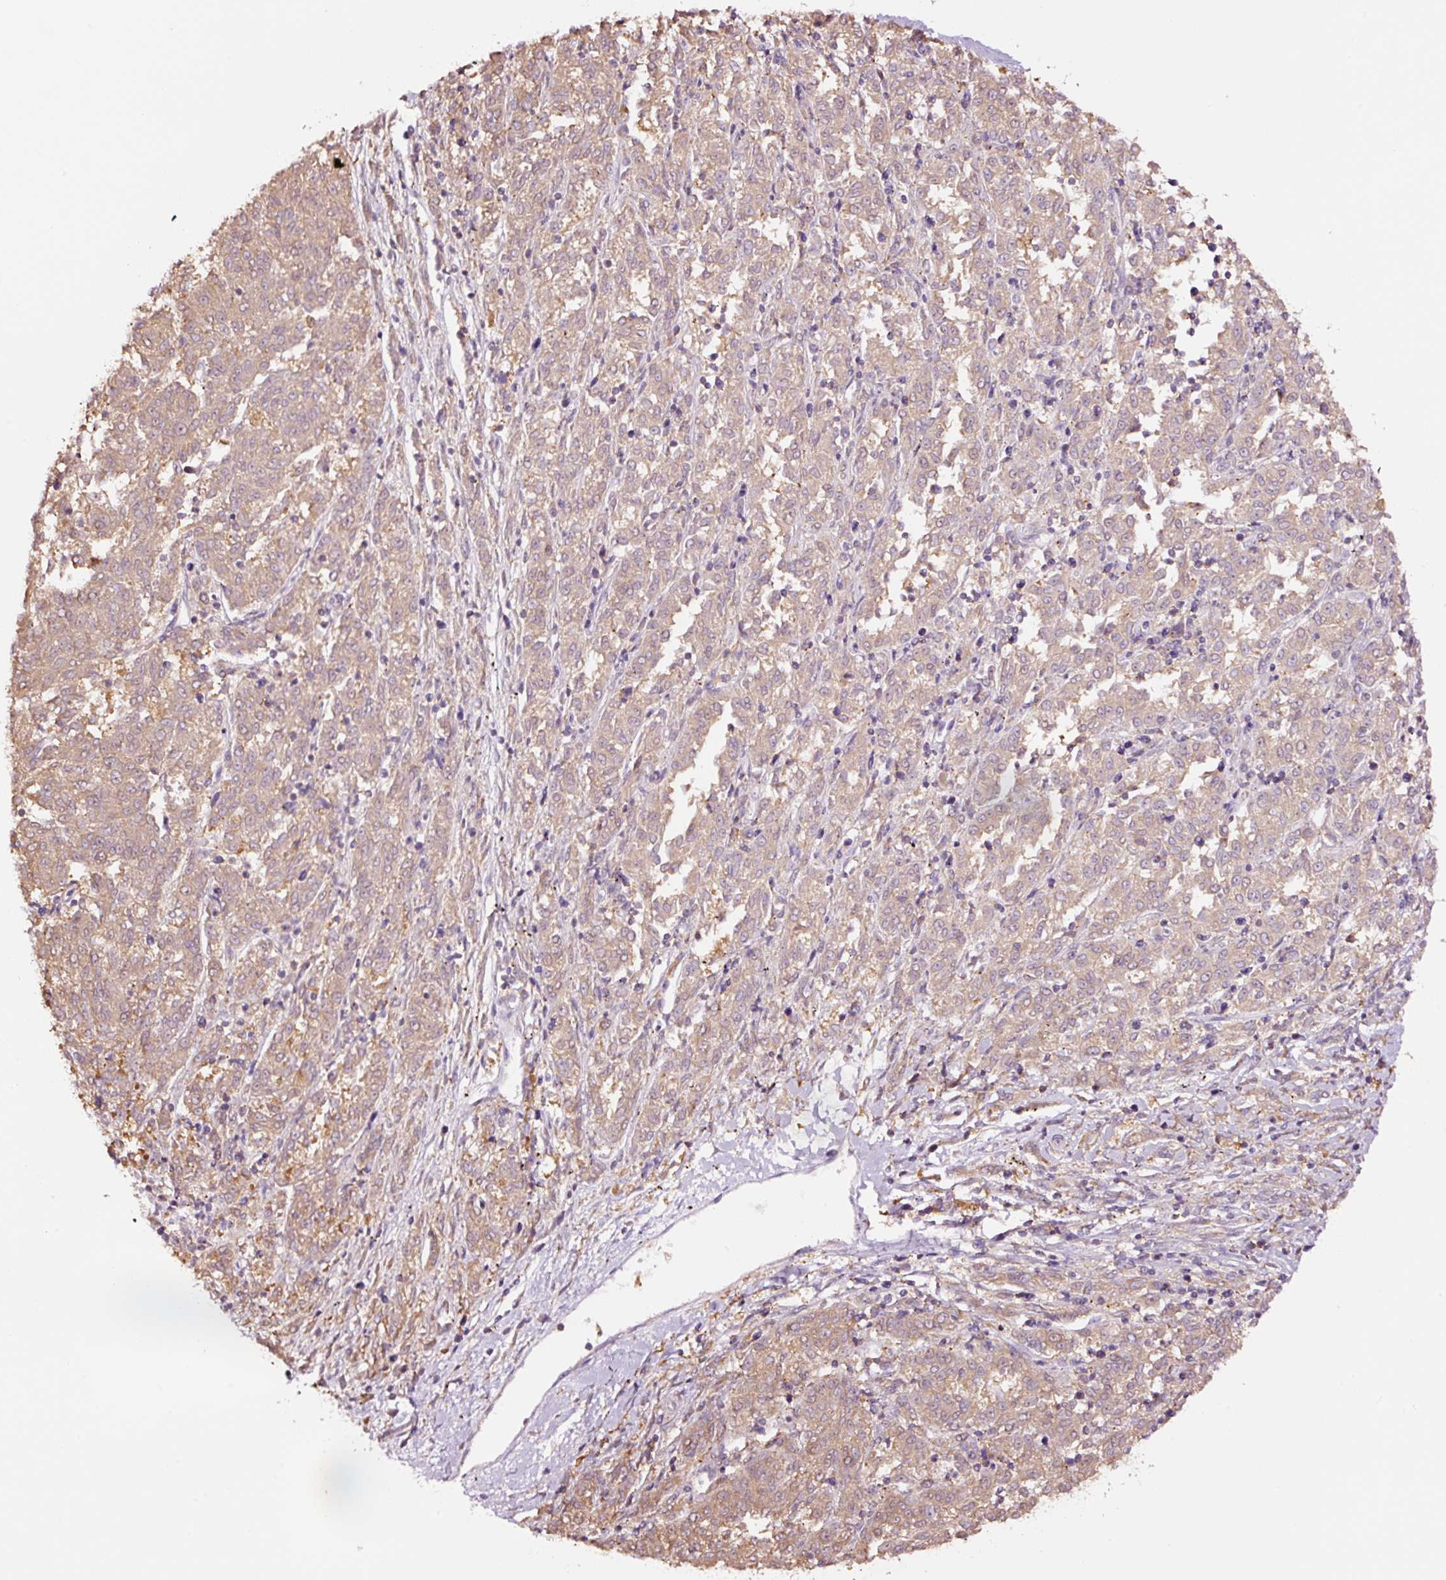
{"staining": {"intensity": "weak", "quantity": "25%-75%", "location": "cytoplasmic/membranous"}, "tissue": "melanoma", "cell_type": "Tumor cells", "image_type": "cancer", "snomed": [{"axis": "morphology", "description": "Malignant melanoma, NOS"}, {"axis": "topography", "description": "Skin"}], "caption": "A high-resolution photomicrograph shows immunohistochemistry staining of malignant melanoma, which displays weak cytoplasmic/membranous positivity in about 25%-75% of tumor cells.", "gene": "METAP1", "patient": {"sex": "female", "age": 72}}